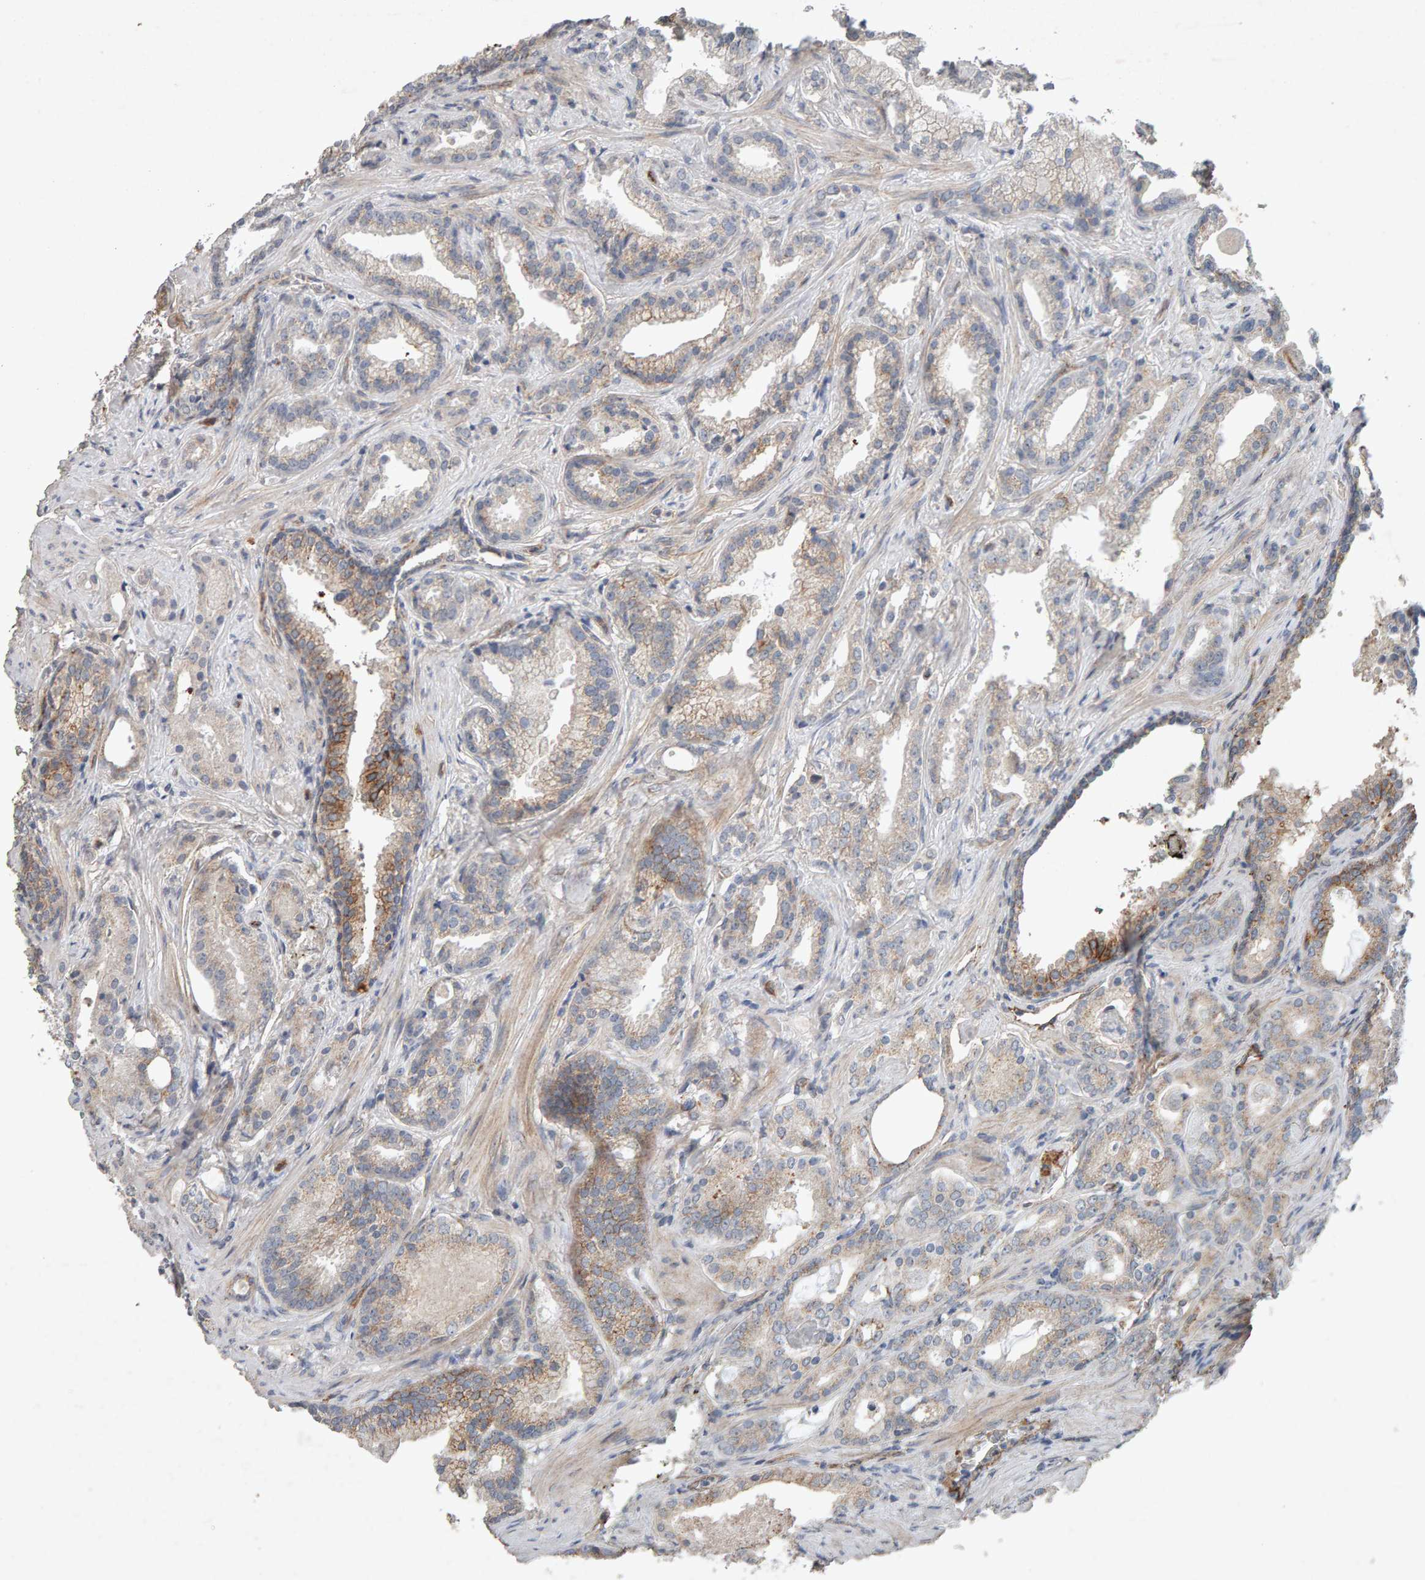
{"staining": {"intensity": "weak", "quantity": "25%-75%", "location": "cytoplasmic/membranous"}, "tissue": "prostate cancer", "cell_type": "Tumor cells", "image_type": "cancer", "snomed": [{"axis": "morphology", "description": "Adenocarcinoma, Low grade"}, {"axis": "topography", "description": "Prostate"}], "caption": "Human prostate cancer stained with a protein marker exhibits weak staining in tumor cells.", "gene": "PTPRM", "patient": {"sex": "male", "age": 59}}